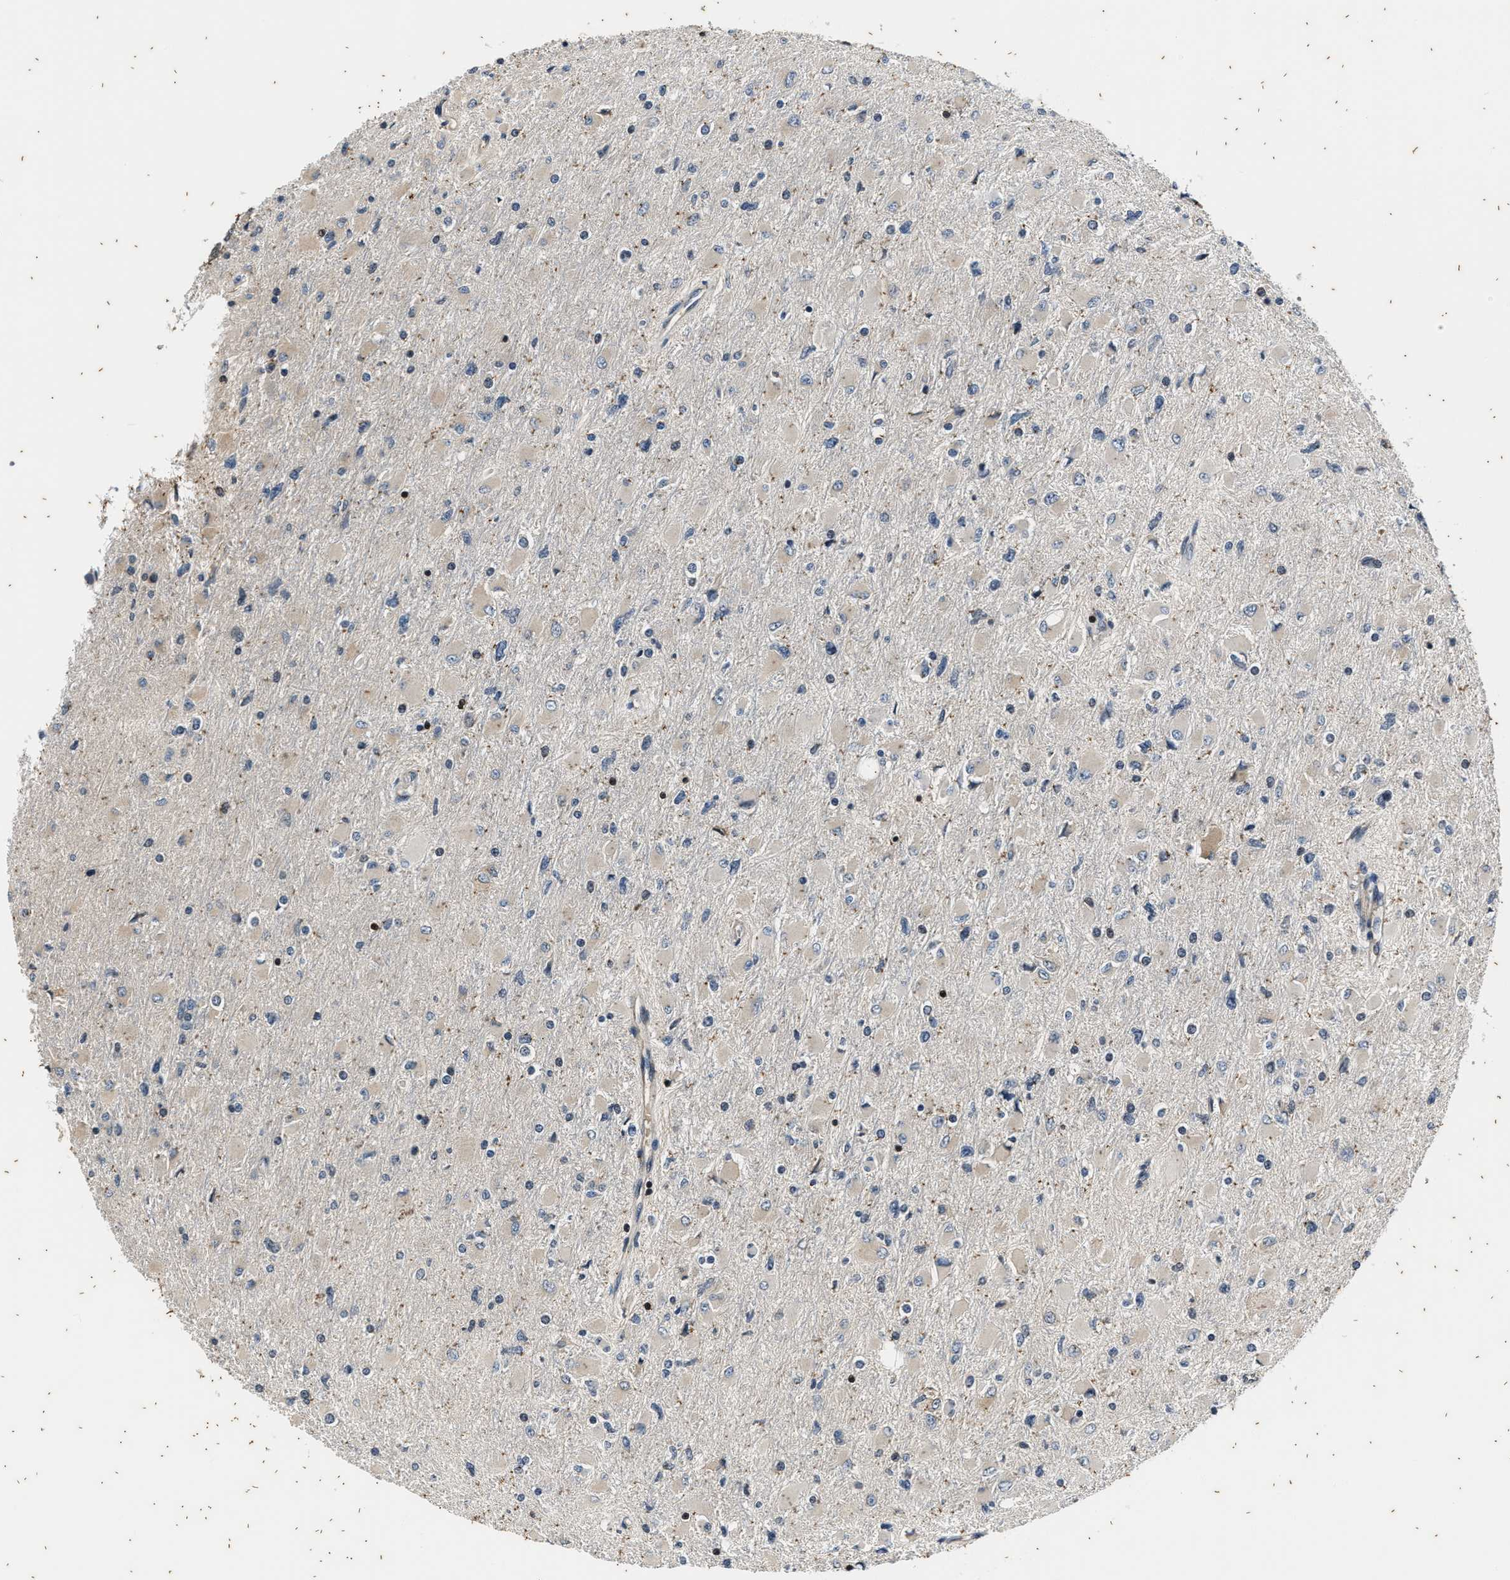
{"staining": {"intensity": "negative", "quantity": "none", "location": "none"}, "tissue": "glioma", "cell_type": "Tumor cells", "image_type": "cancer", "snomed": [{"axis": "morphology", "description": "Glioma, malignant, High grade"}, {"axis": "topography", "description": "Cerebral cortex"}], "caption": "Histopathology image shows no significant protein positivity in tumor cells of malignant high-grade glioma.", "gene": "PTPN7", "patient": {"sex": "female", "age": 36}}